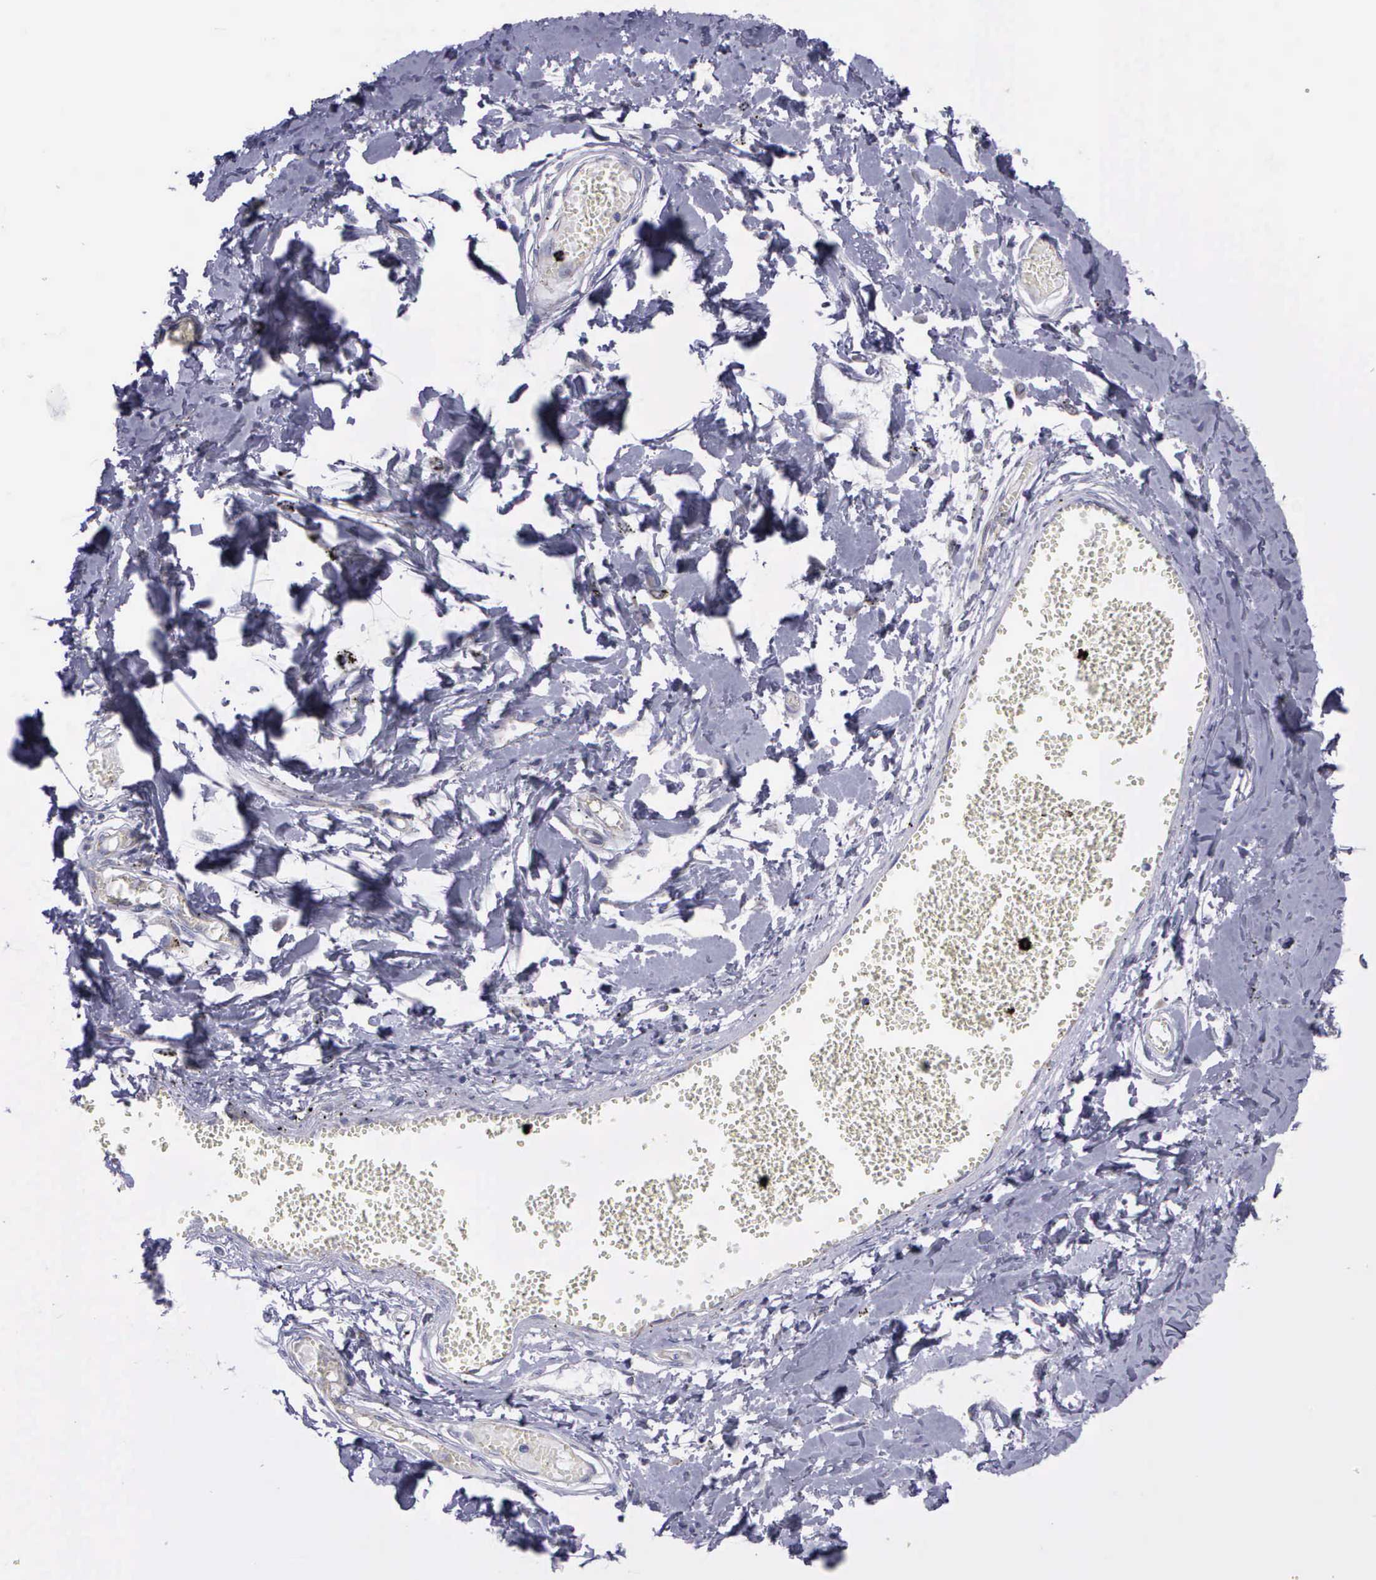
{"staining": {"intensity": "negative", "quantity": "none", "location": "none"}, "tissue": "adipose tissue", "cell_type": "Adipocytes", "image_type": "normal", "snomed": [{"axis": "morphology", "description": "Normal tissue, NOS"}, {"axis": "morphology", "description": "Sarcoma, NOS"}, {"axis": "topography", "description": "Skin"}, {"axis": "topography", "description": "Soft tissue"}], "caption": "Benign adipose tissue was stained to show a protein in brown. There is no significant staining in adipocytes.", "gene": "SYNJ2BP", "patient": {"sex": "female", "age": 51}}